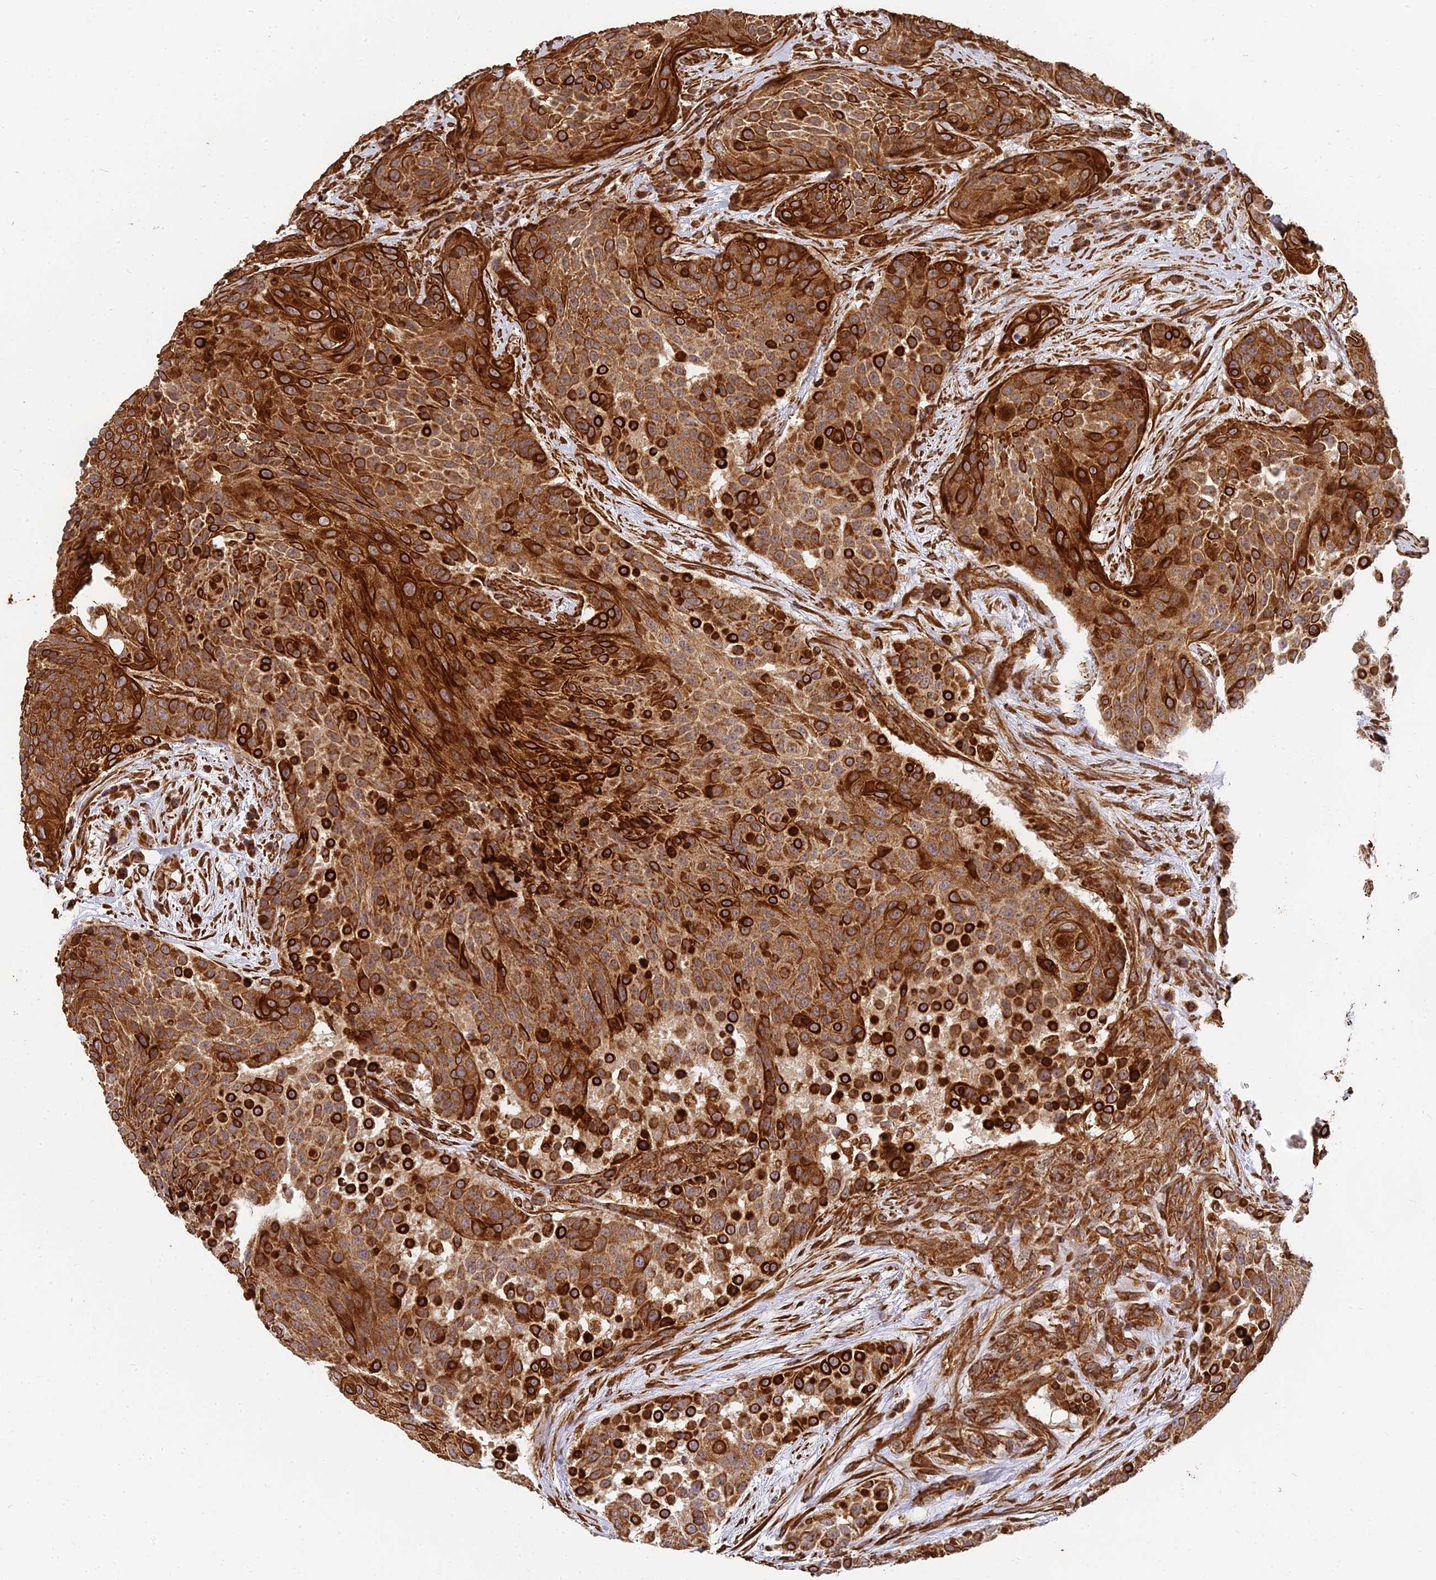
{"staining": {"intensity": "strong", "quantity": ">75%", "location": "cytoplasmic/membranous"}, "tissue": "urothelial cancer", "cell_type": "Tumor cells", "image_type": "cancer", "snomed": [{"axis": "morphology", "description": "Urothelial carcinoma, High grade"}, {"axis": "topography", "description": "Urinary bladder"}], "caption": "Urothelial carcinoma (high-grade) tissue reveals strong cytoplasmic/membranous expression in about >75% of tumor cells", "gene": "DSTYK", "patient": {"sex": "female", "age": 63}}